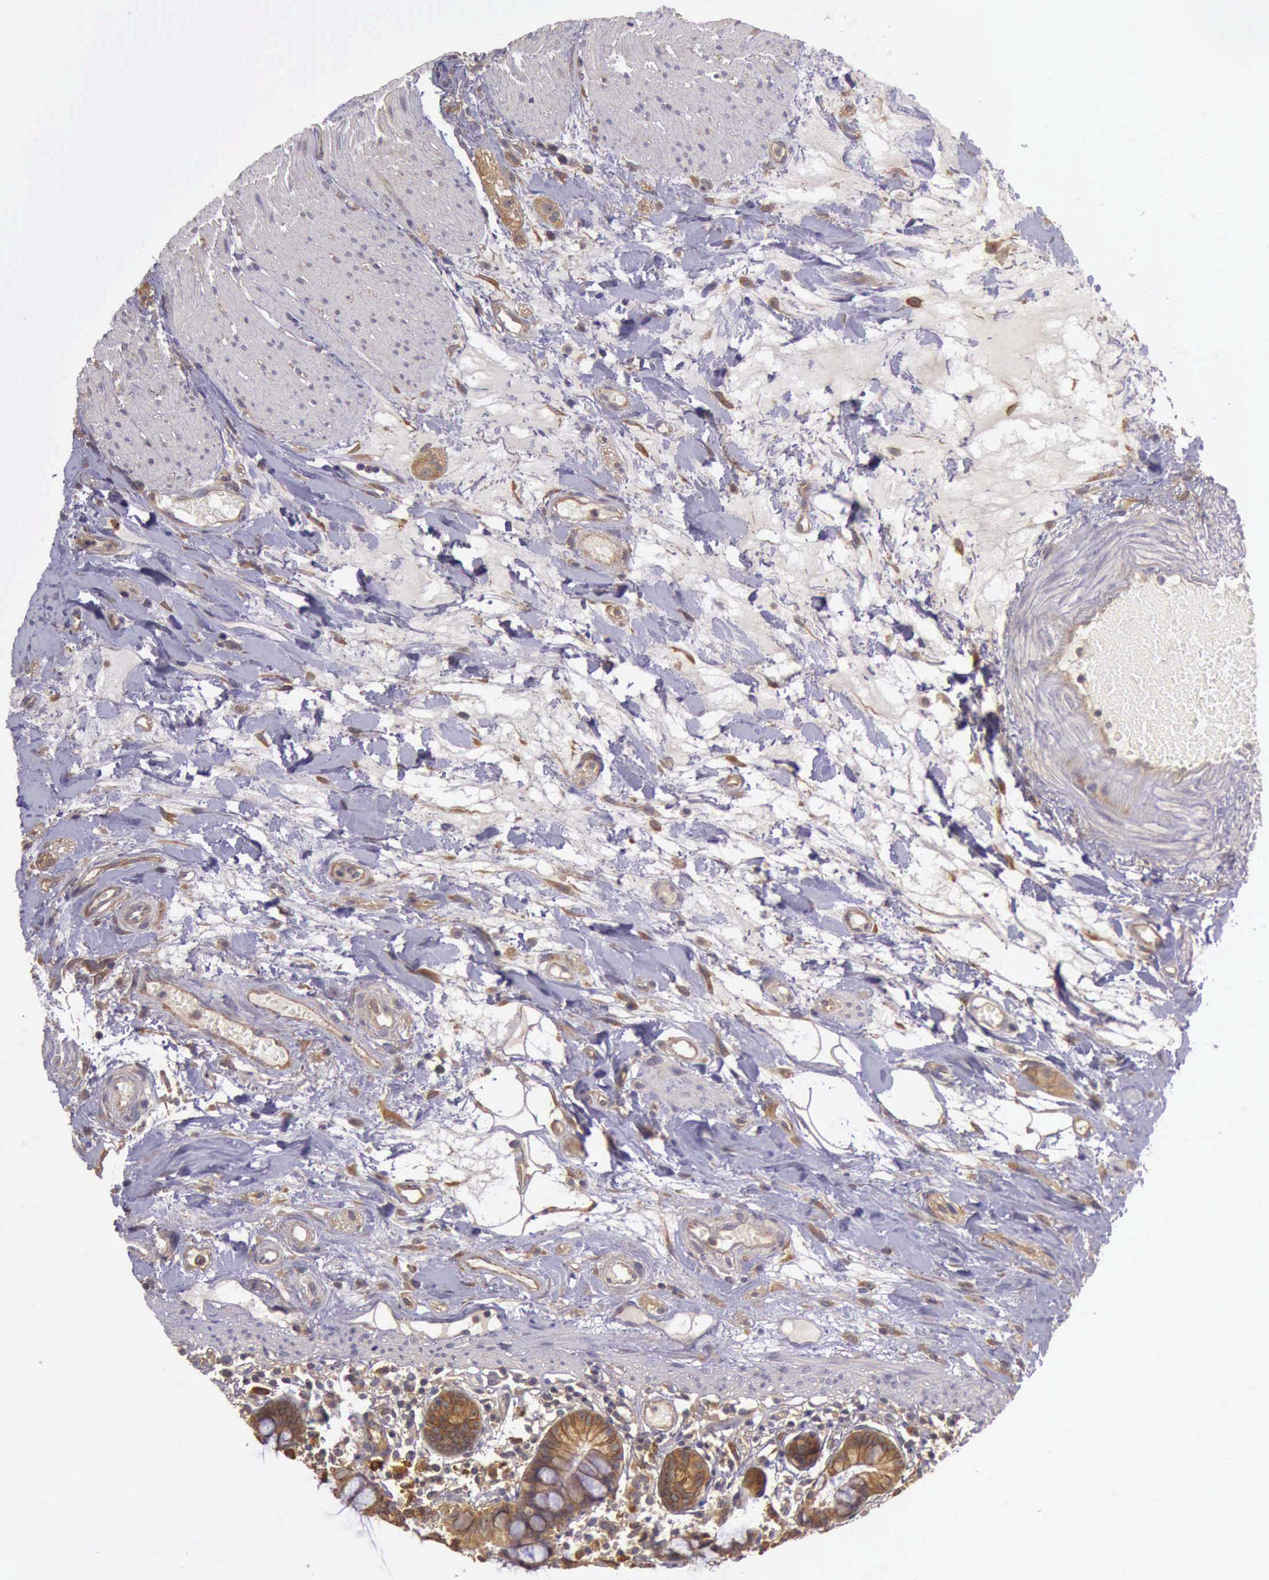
{"staining": {"intensity": "moderate", "quantity": ">75%", "location": "cytoplasmic/membranous"}, "tissue": "small intestine", "cell_type": "Glandular cells", "image_type": "normal", "snomed": [{"axis": "morphology", "description": "Normal tissue, NOS"}, {"axis": "topography", "description": "Small intestine"}], "caption": "Glandular cells show medium levels of moderate cytoplasmic/membranous expression in approximately >75% of cells in normal small intestine. (brown staining indicates protein expression, while blue staining denotes nuclei).", "gene": "EIF5", "patient": {"sex": "female", "age": 51}}